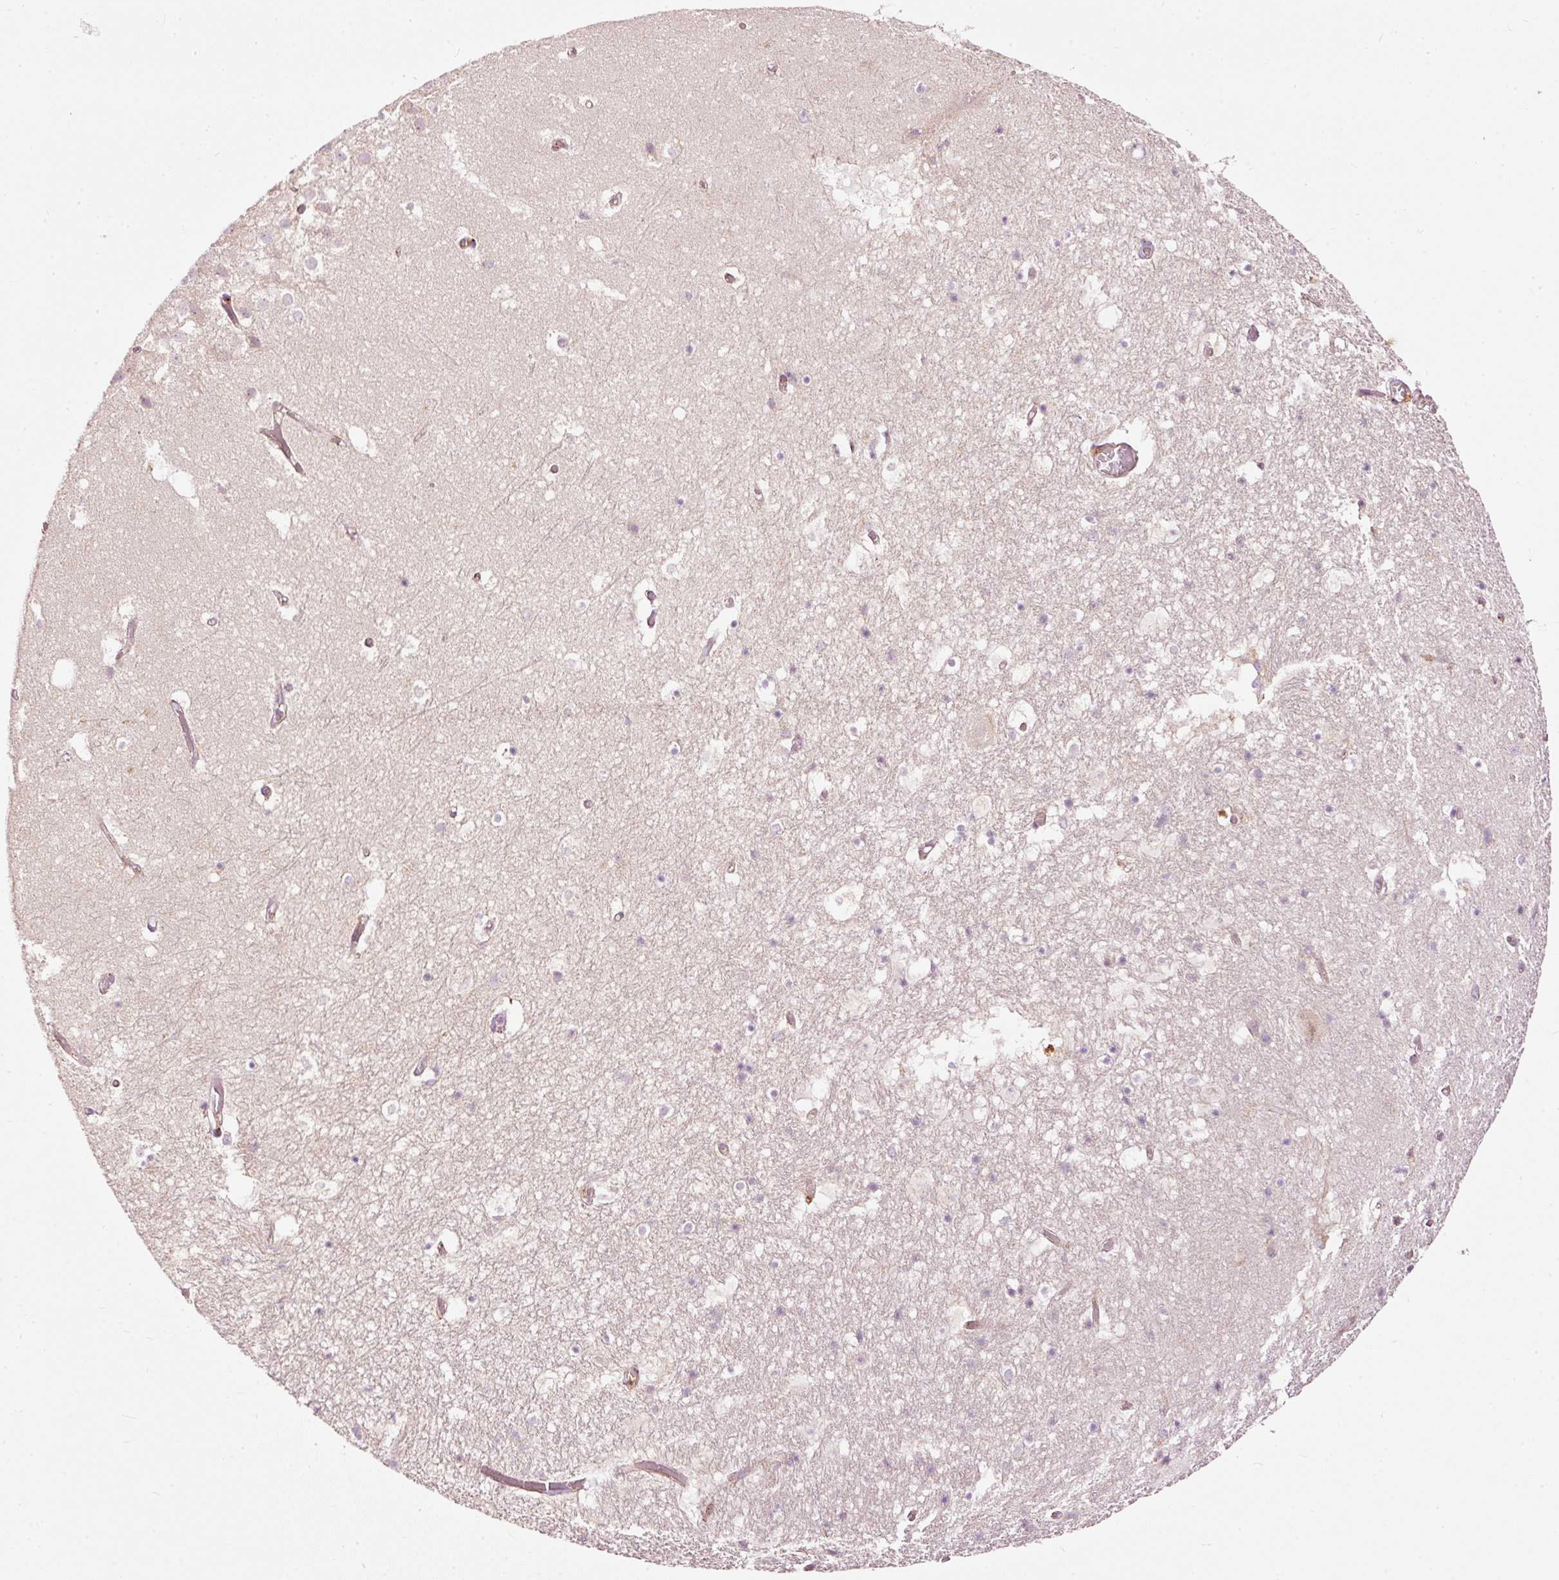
{"staining": {"intensity": "negative", "quantity": "none", "location": "none"}, "tissue": "hippocampus", "cell_type": "Glial cells", "image_type": "normal", "snomed": [{"axis": "morphology", "description": "Normal tissue, NOS"}, {"axis": "topography", "description": "Hippocampus"}], "caption": "This is an immunohistochemistry (IHC) photomicrograph of normal hippocampus. There is no positivity in glial cells.", "gene": "PAQR9", "patient": {"sex": "female", "age": 52}}